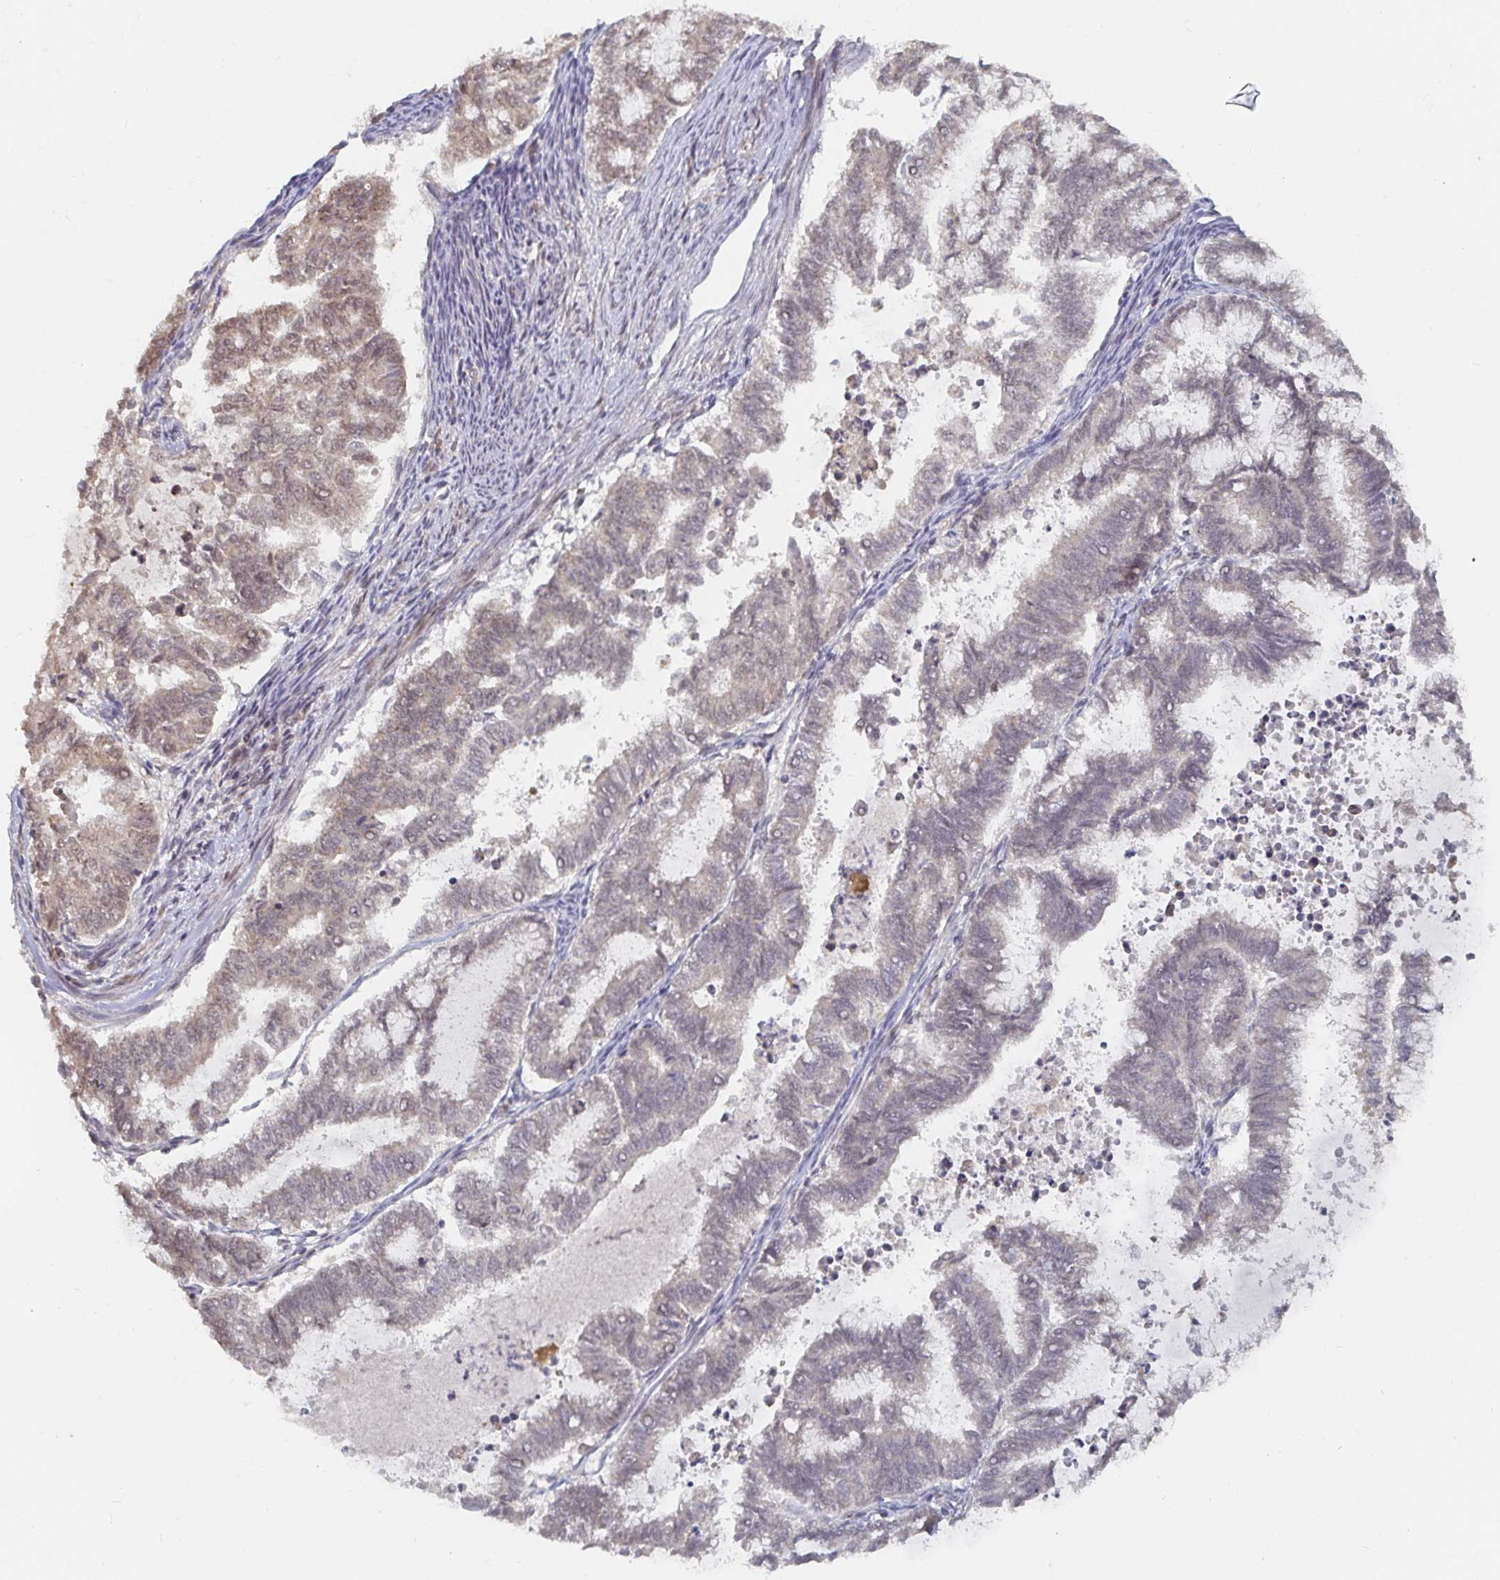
{"staining": {"intensity": "weak", "quantity": "25%-75%", "location": "cytoplasmic/membranous"}, "tissue": "endometrial cancer", "cell_type": "Tumor cells", "image_type": "cancer", "snomed": [{"axis": "morphology", "description": "Adenocarcinoma, NOS"}, {"axis": "topography", "description": "Endometrium"}], "caption": "Immunohistochemical staining of endometrial adenocarcinoma exhibits weak cytoplasmic/membranous protein expression in about 25%-75% of tumor cells.", "gene": "LRP5", "patient": {"sex": "female", "age": 79}}